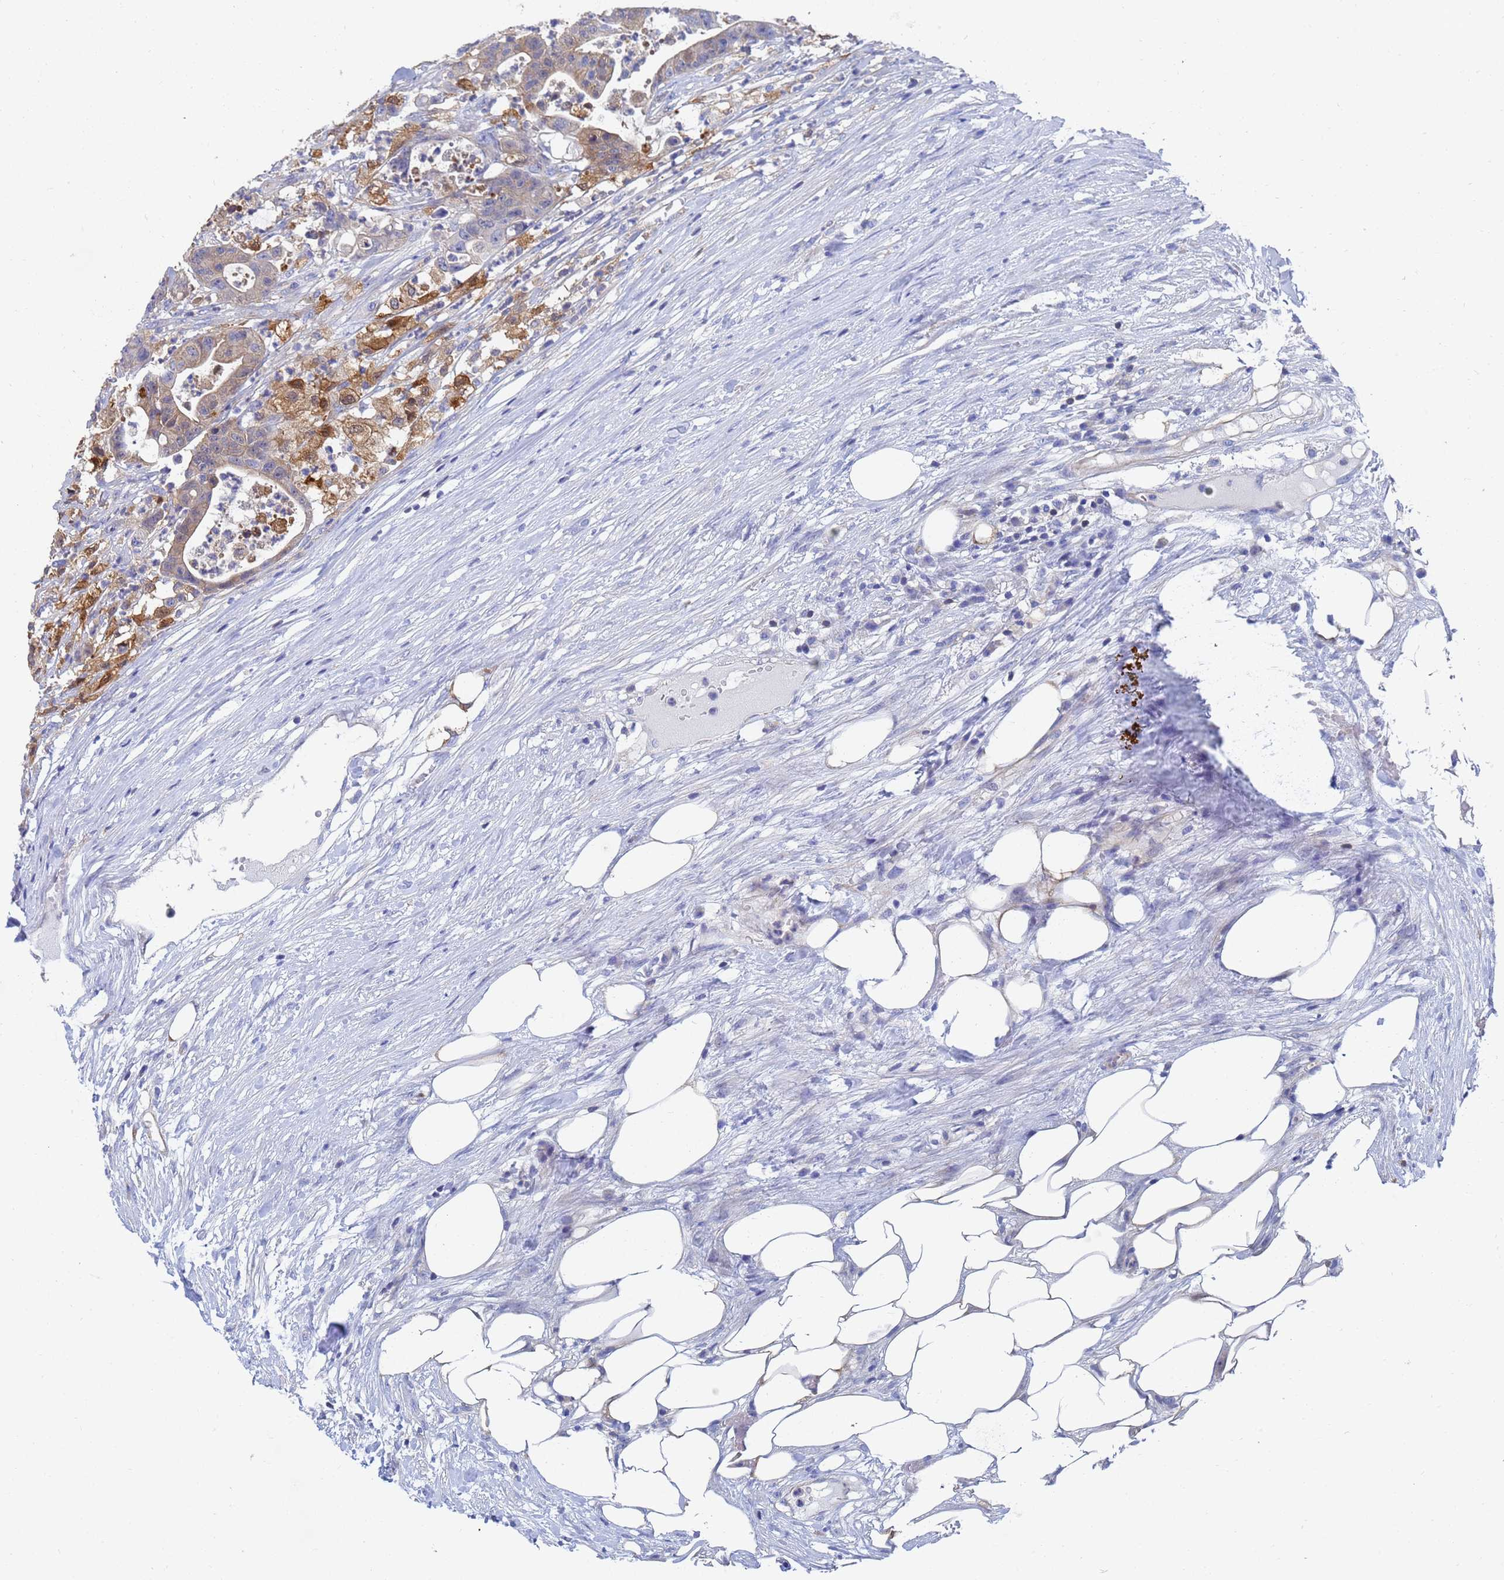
{"staining": {"intensity": "moderate", "quantity": ">75%", "location": "cytoplasmic/membranous"}, "tissue": "colorectal cancer", "cell_type": "Tumor cells", "image_type": "cancer", "snomed": [{"axis": "morphology", "description": "Adenocarcinoma, NOS"}, {"axis": "topography", "description": "Colon"}], "caption": "Human adenocarcinoma (colorectal) stained with a brown dye exhibits moderate cytoplasmic/membranous positive staining in about >75% of tumor cells.", "gene": "GCHFR", "patient": {"sex": "female", "age": 84}}